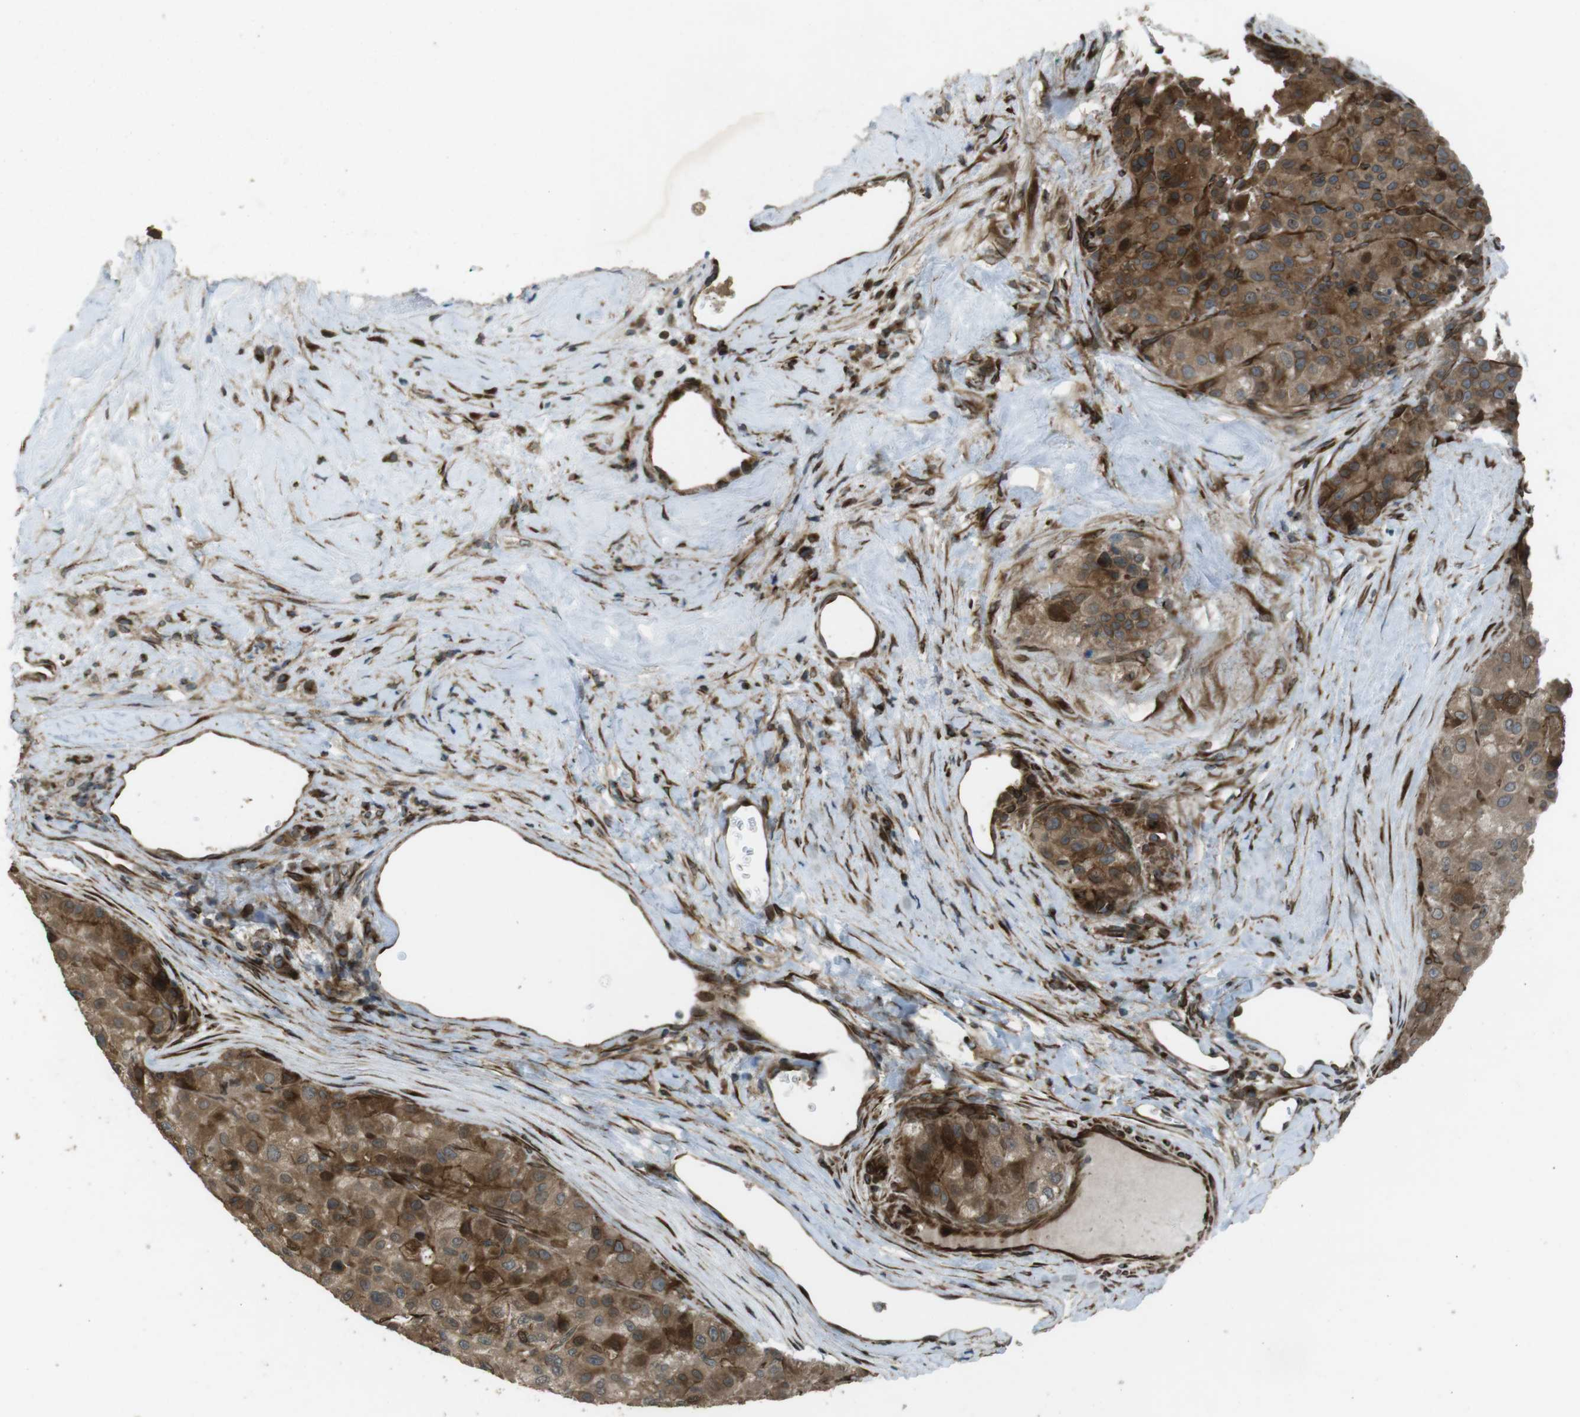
{"staining": {"intensity": "moderate", "quantity": "25%-75%", "location": "cytoplasmic/membranous,nuclear"}, "tissue": "liver cancer", "cell_type": "Tumor cells", "image_type": "cancer", "snomed": [{"axis": "morphology", "description": "Carcinoma, Hepatocellular, NOS"}, {"axis": "topography", "description": "Liver"}], "caption": "Liver cancer (hepatocellular carcinoma) stained with a brown dye exhibits moderate cytoplasmic/membranous and nuclear positive positivity in approximately 25%-75% of tumor cells.", "gene": "ZNF330", "patient": {"sex": "male", "age": 80}}